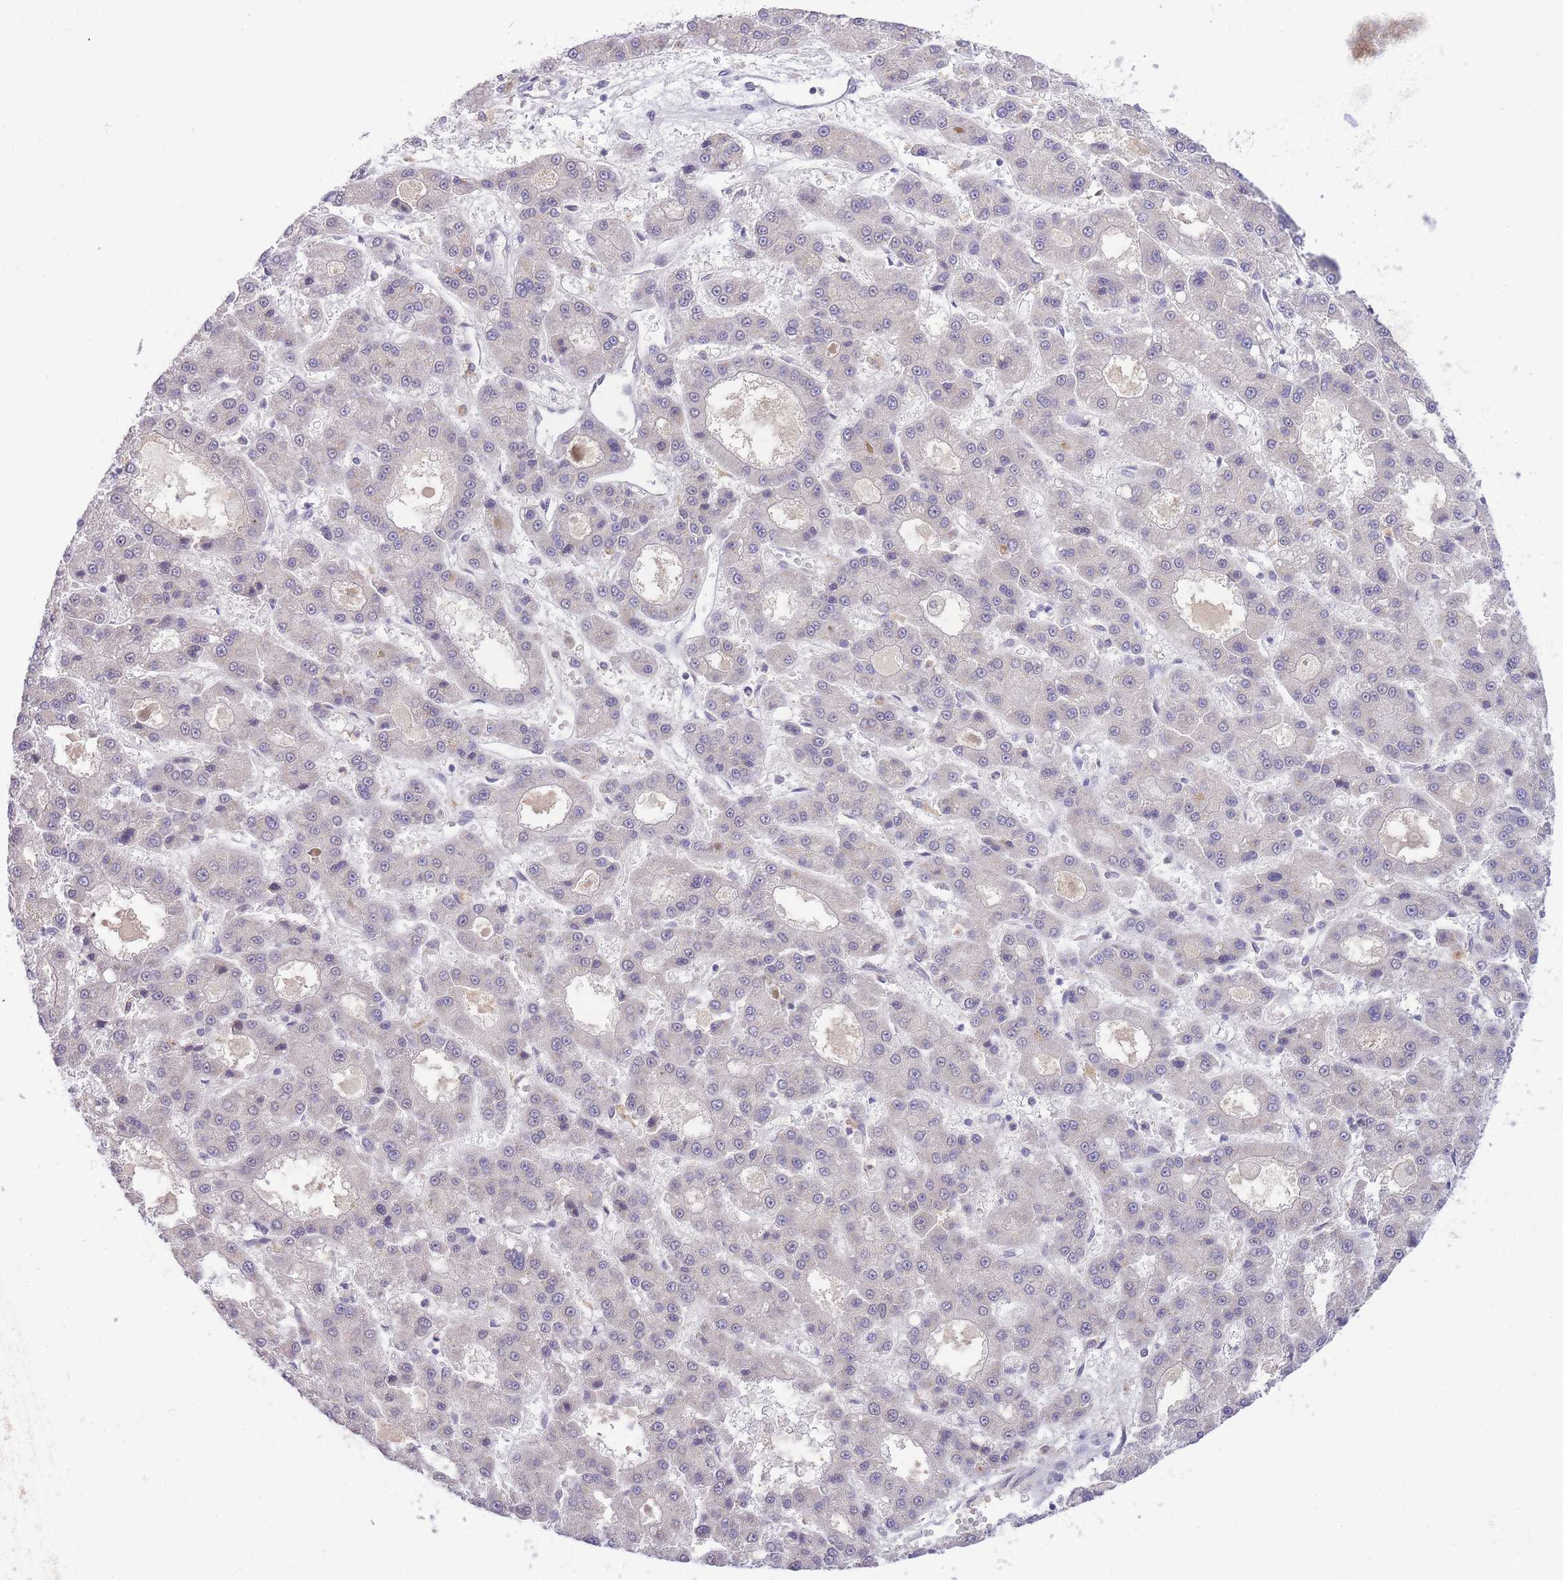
{"staining": {"intensity": "negative", "quantity": "none", "location": "none"}, "tissue": "liver cancer", "cell_type": "Tumor cells", "image_type": "cancer", "snomed": [{"axis": "morphology", "description": "Carcinoma, Hepatocellular, NOS"}, {"axis": "topography", "description": "Liver"}], "caption": "Protein analysis of hepatocellular carcinoma (liver) exhibits no significant positivity in tumor cells.", "gene": "PUS10", "patient": {"sex": "male", "age": 70}}